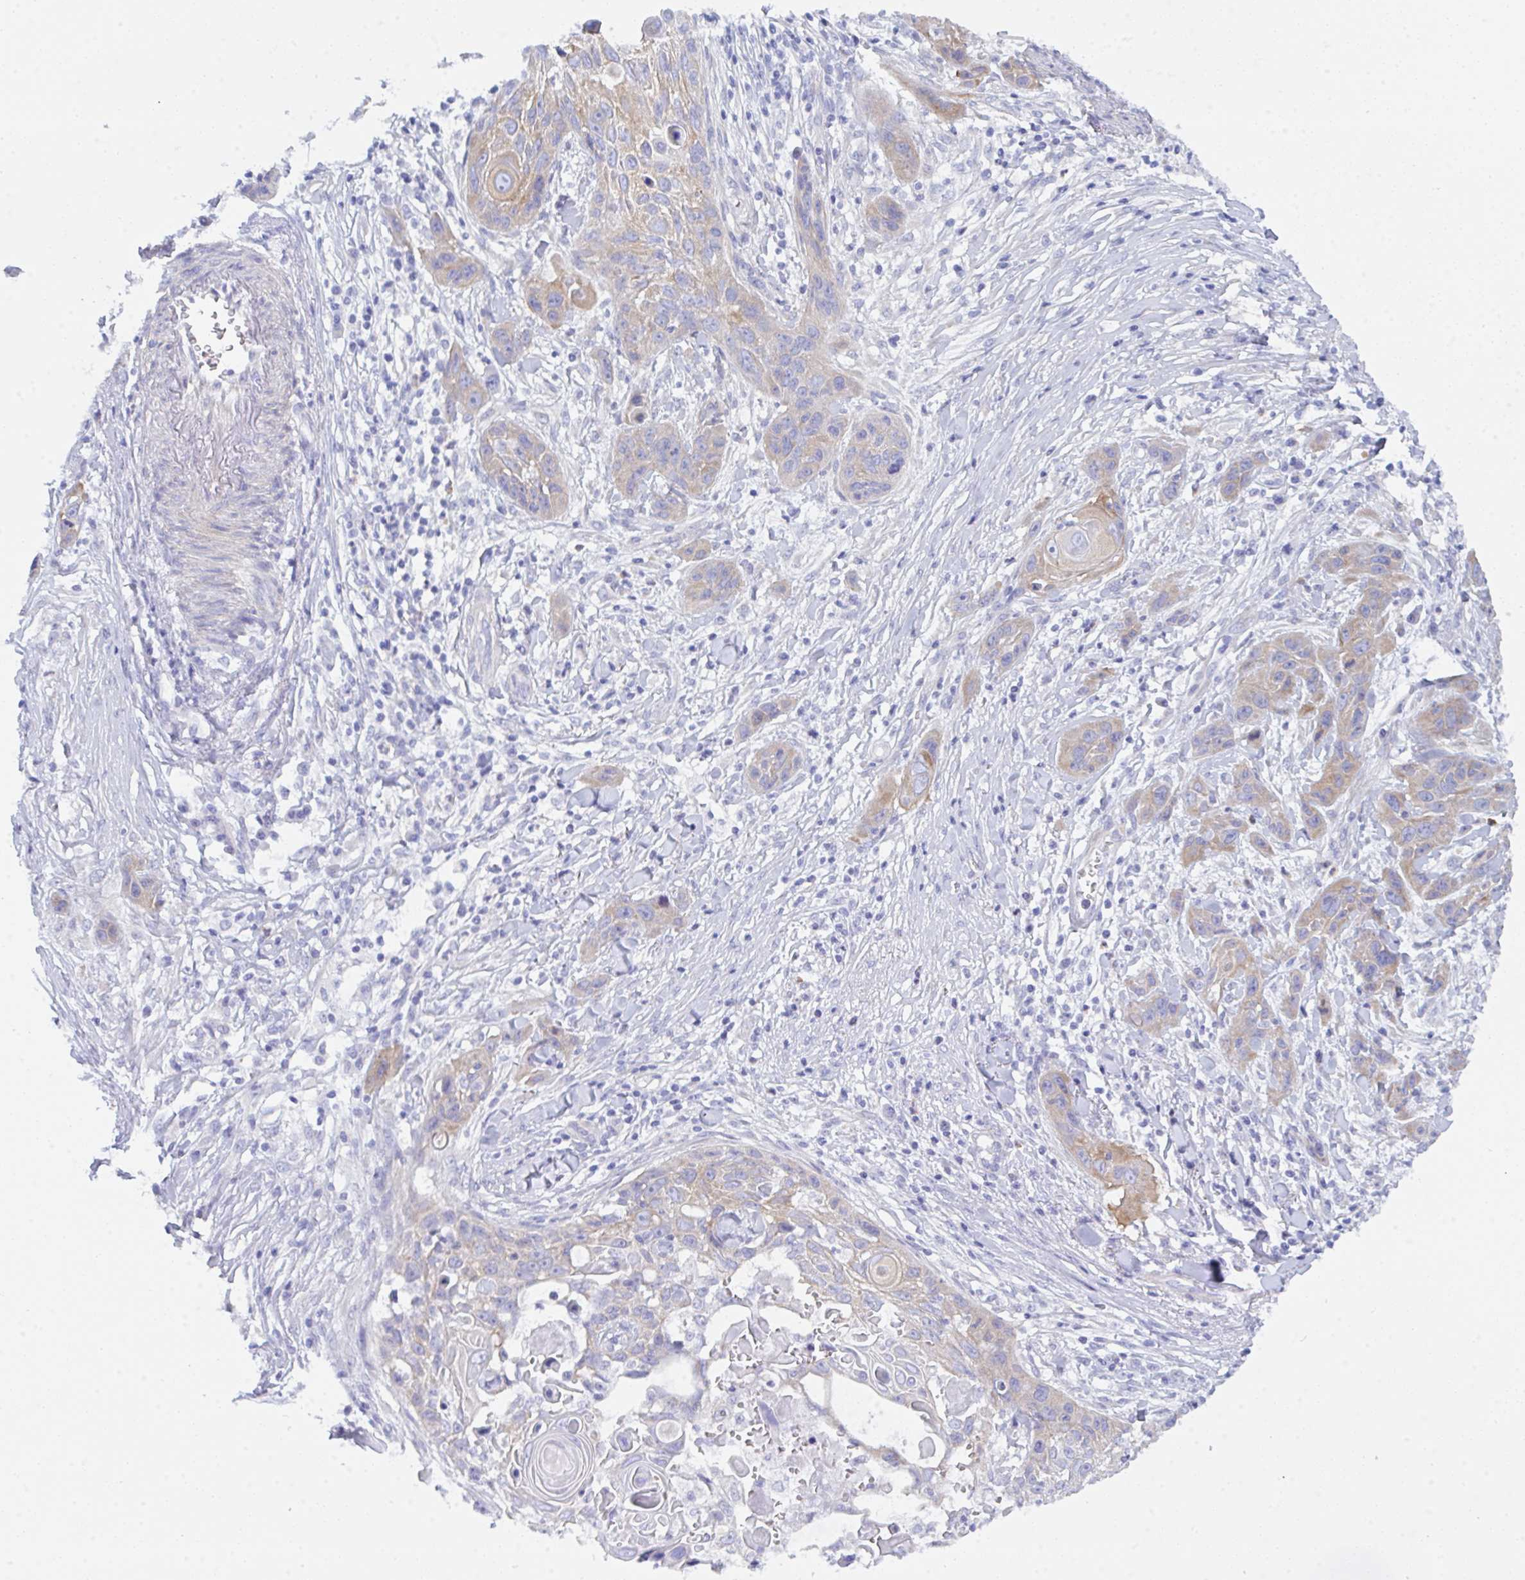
{"staining": {"intensity": "moderate", "quantity": "<25%", "location": "cytoplasmic/membranous"}, "tissue": "skin cancer", "cell_type": "Tumor cells", "image_type": "cancer", "snomed": [{"axis": "morphology", "description": "Squamous cell carcinoma, NOS"}, {"axis": "topography", "description": "Skin"}, {"axis": "topography", "description": "Vulva"}], "caption": "Immunohistochemistry (IHC) micrograph of neoplastic tissue: squamous cell carcinoma (skin) stained using immunohistochemistry displays low levels of moderate protein expression localized specifically in the cytoplasmic/membranous of tumor cells, appearing as a cytoplasmic/membranous brown color.", "gene": "CEP170B", "patient": {"sex": "female", "age": 83}}